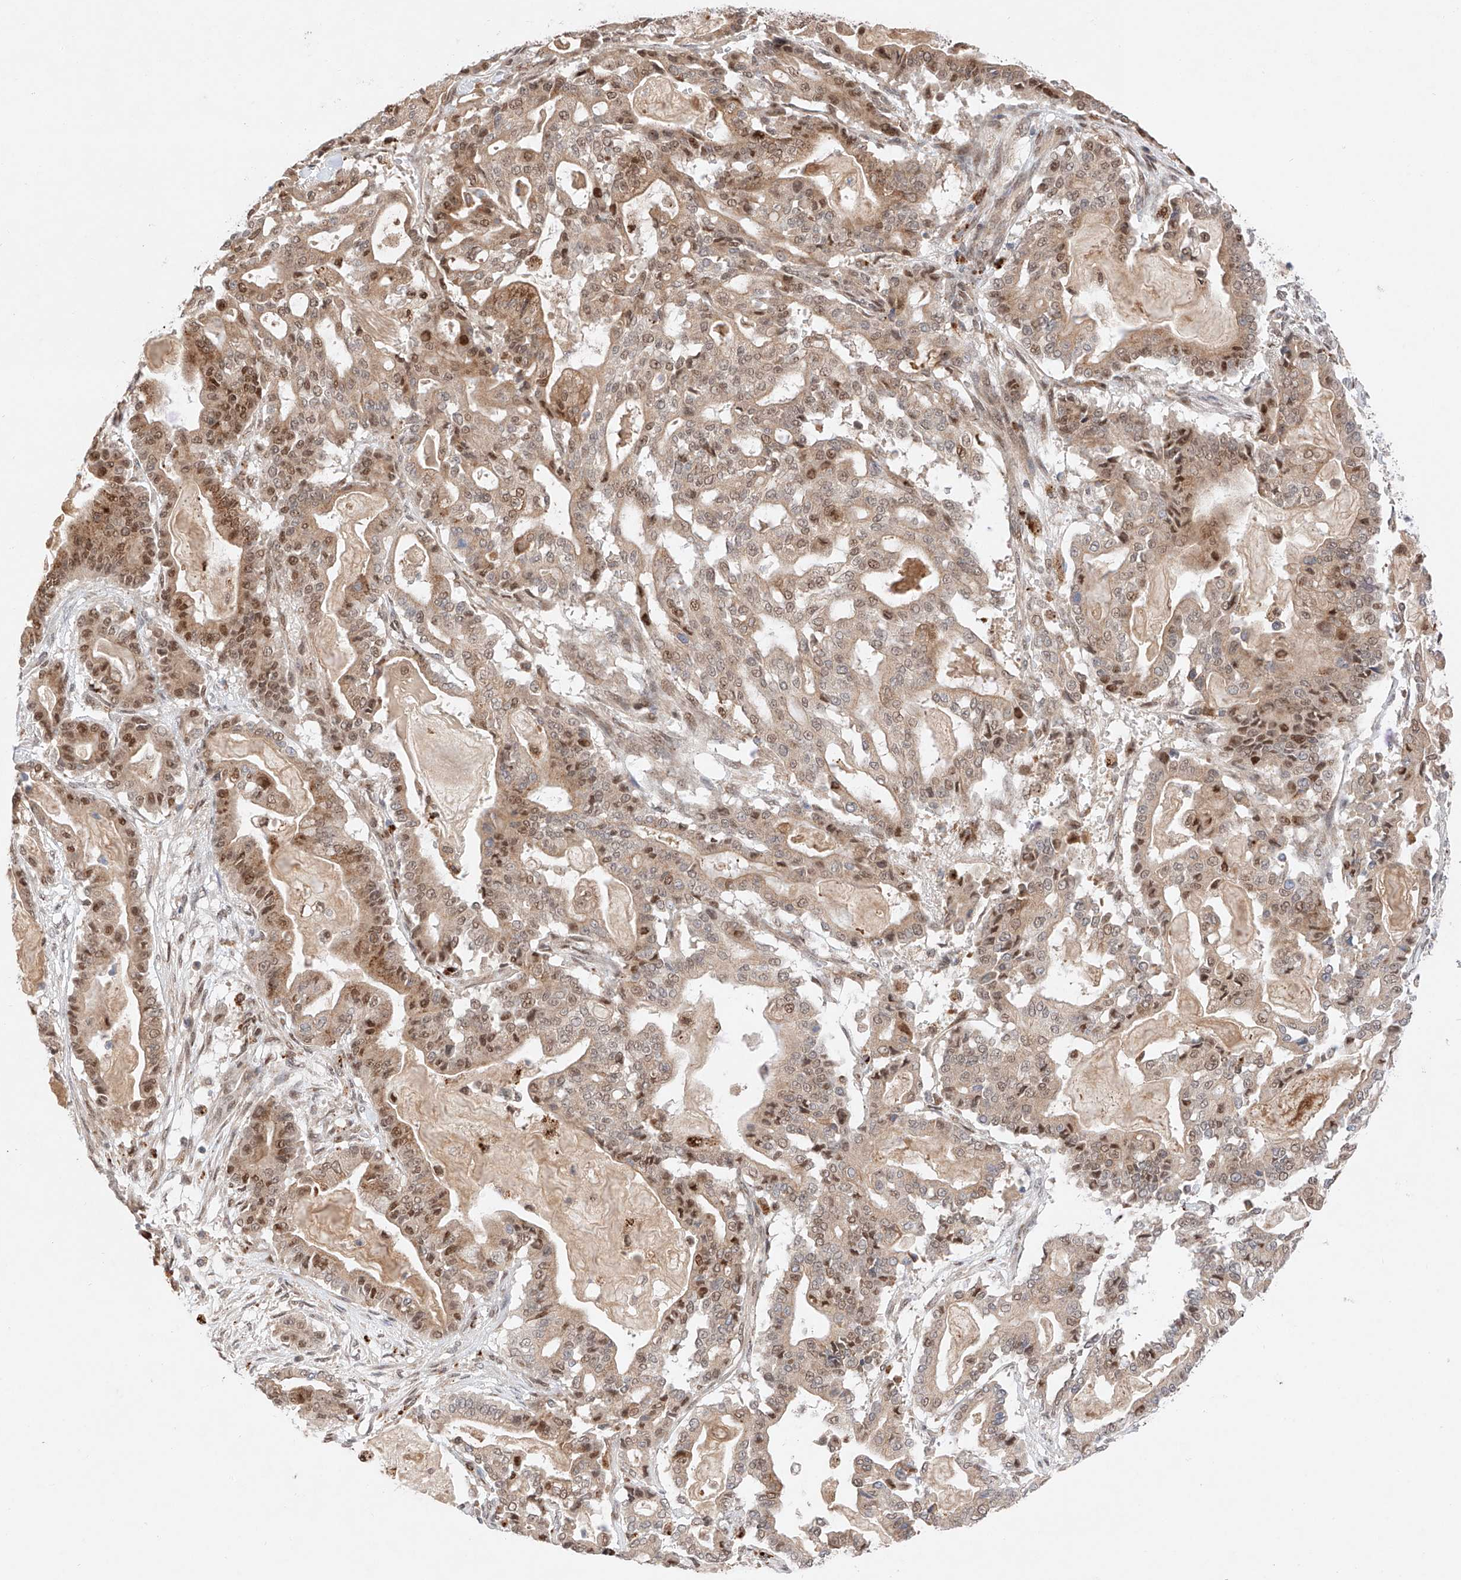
{"staining": {"intensity": "moderate", "quantity": ">75%", "location": "cytoplasmic/membranous,nuclear"}, "tissue": "pancreatic cancer", "cell_type": "Tumor cells", "image_type": "cancer", "snomed": [{"axis": "morphology", "description": "Adenocarcinoma, NOS"}, {"axis": "topography", "description": "Pancreas"}], "caption": "Brown immunohistochemical staining in adenocarcinoma (pancreatic) demonstrates moderate cytoplasmic/membranous and nuclear staining in approximately >75% of tumor cells.", "gene": "GCNT1", "patient": {"sex": "male", "age": 63}}